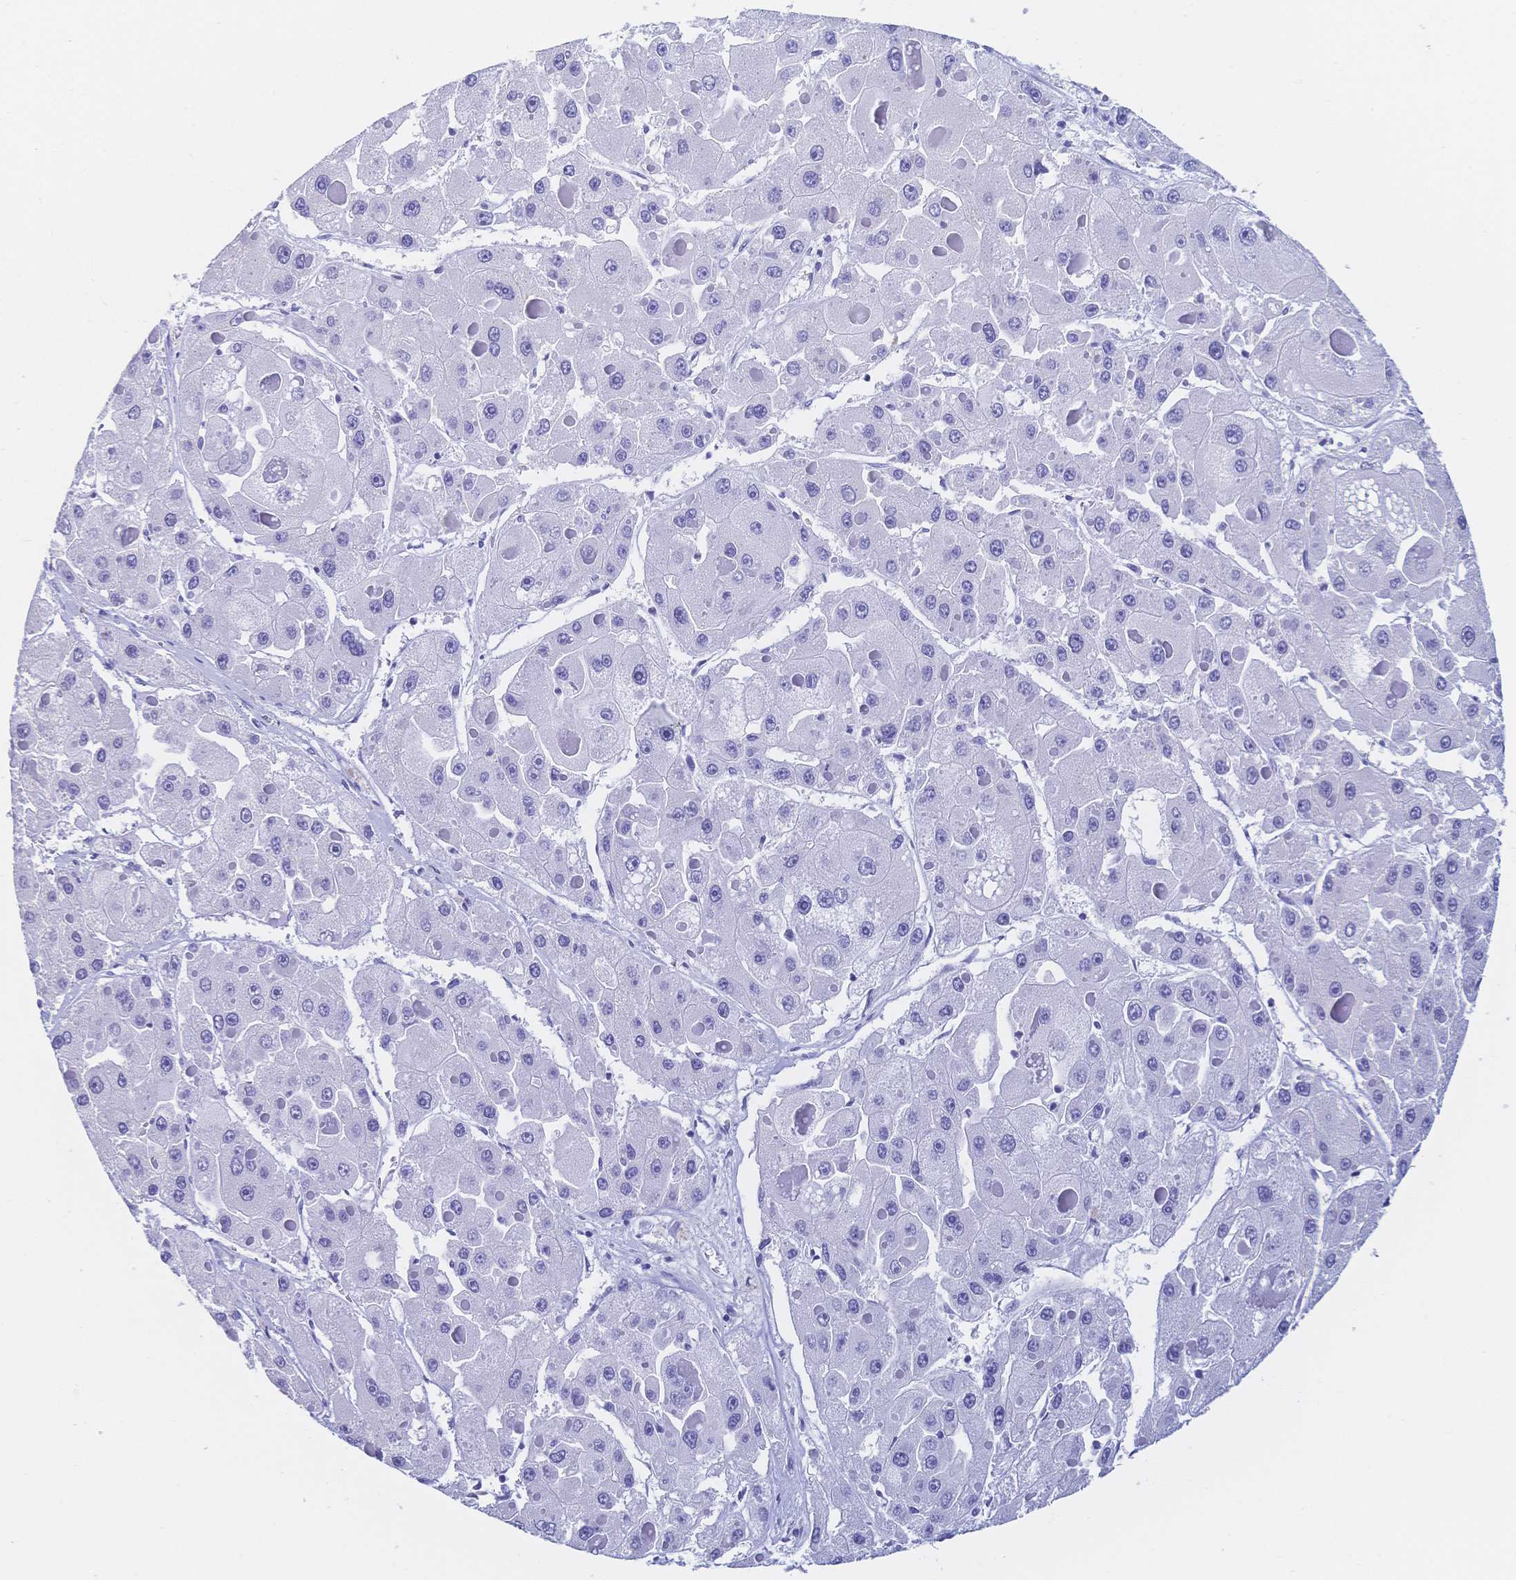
{"staining": {"intensity": "negative", "quantity": "none", "location": "none"}, "tissue": "liver cancer", "cell_type": "Tumor cells", "image_type": "cancer", "snomed": [{"axis": "morphology", "description": "Carcinoma, Hepatocellular, NOS"}, {"axis": "topography", "description": "Liver"}], "caption": "Human liver cancer (hepatocellular carcinoma) stained for a protein using immunohistochemistry (IHC) shows no expression in tumor cells.", "gene": "MEP1B", "patient": {"sex": "female", "age": 73}}